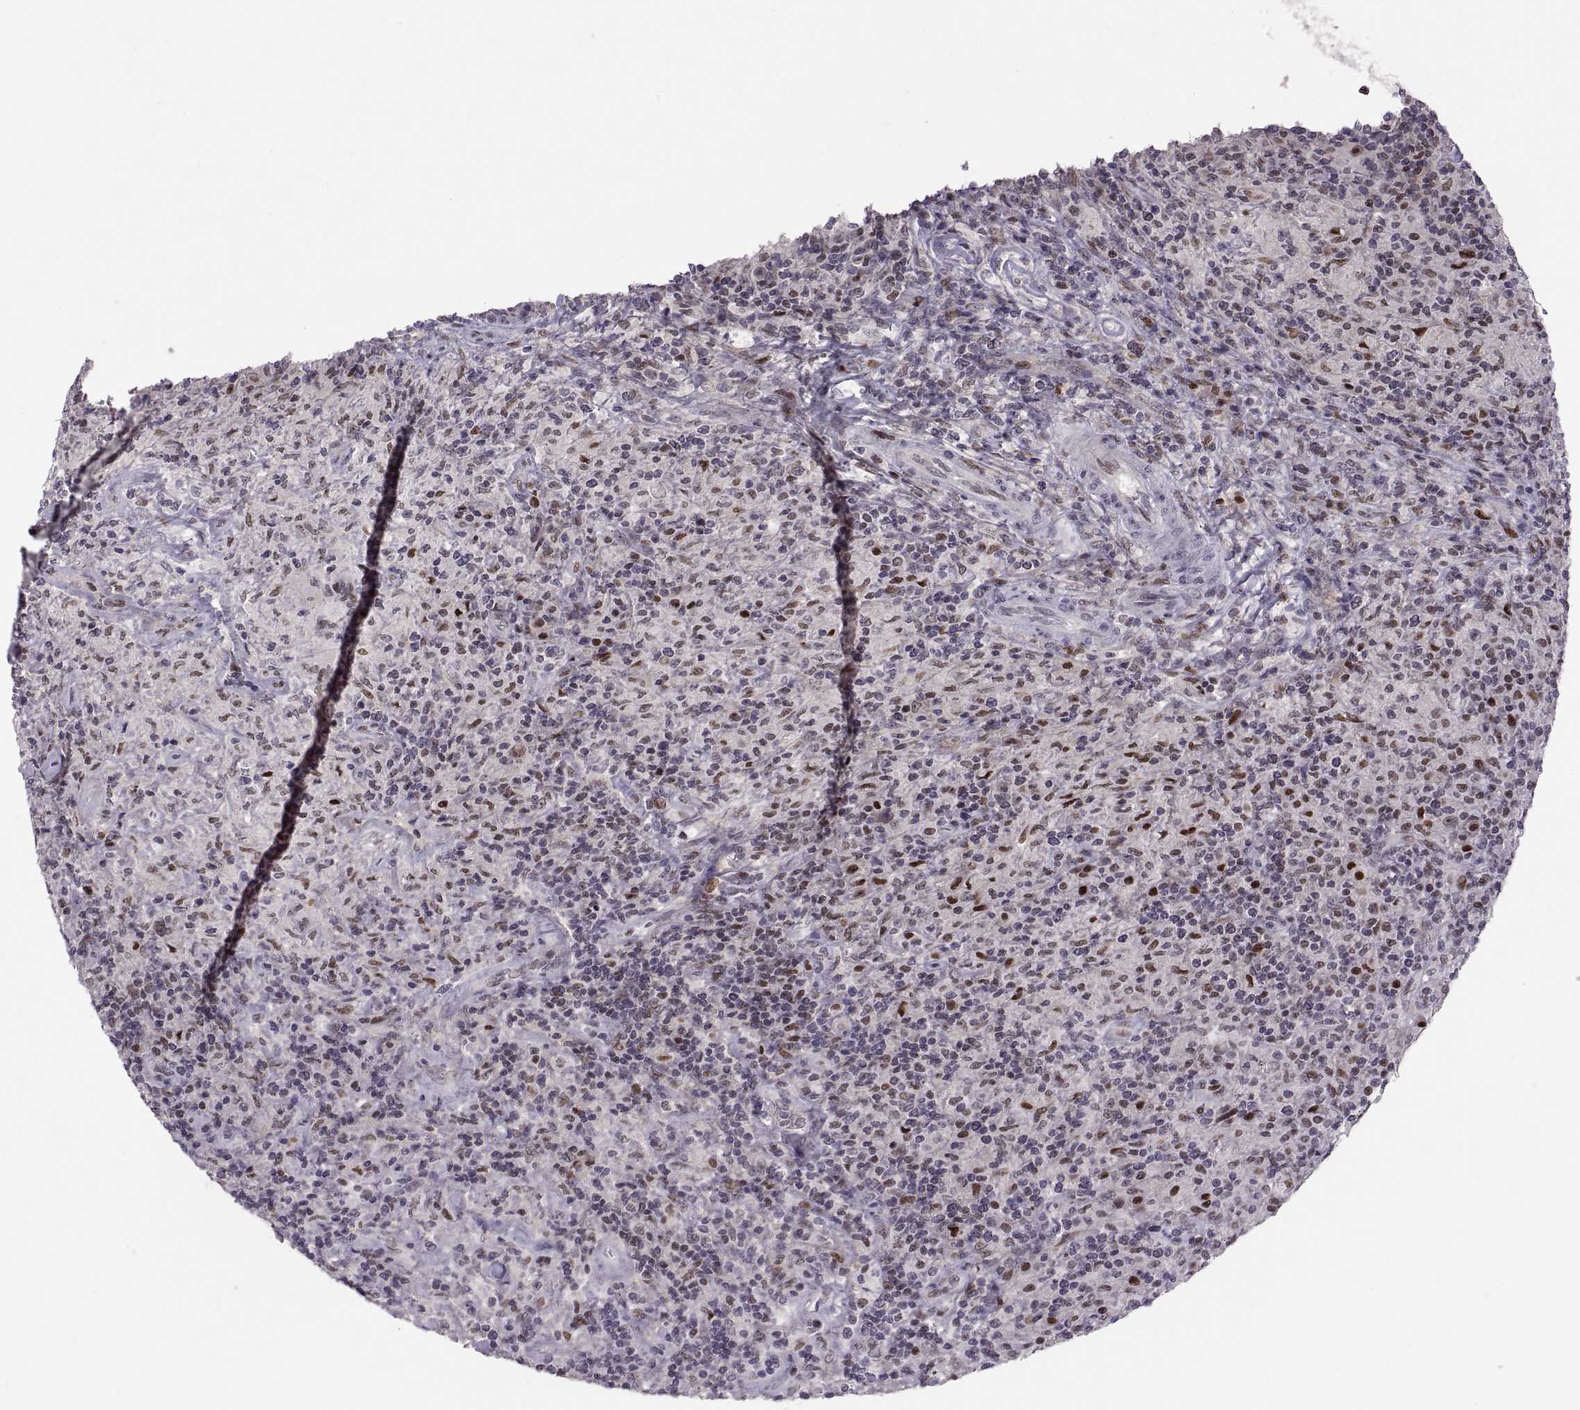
{"staining": {"intensity": "strong", "quantity": "<25%", "location": "nuclear"}, "tissue": "lymphoma", "cell_type": "Tumor cells", "image_type": "cancer", "snomed": [{"axis": "morphology", "description": "Hodgkin's disease, NOS"}, {"axis": "topography", "description": "Lymph node"}], "caption": "Hodgkin's disease stained for a protein displays strong nuclear positivity in tumor cells.", "gene": "SNAI1", "patient": {"sex": "male", "age": 70}}